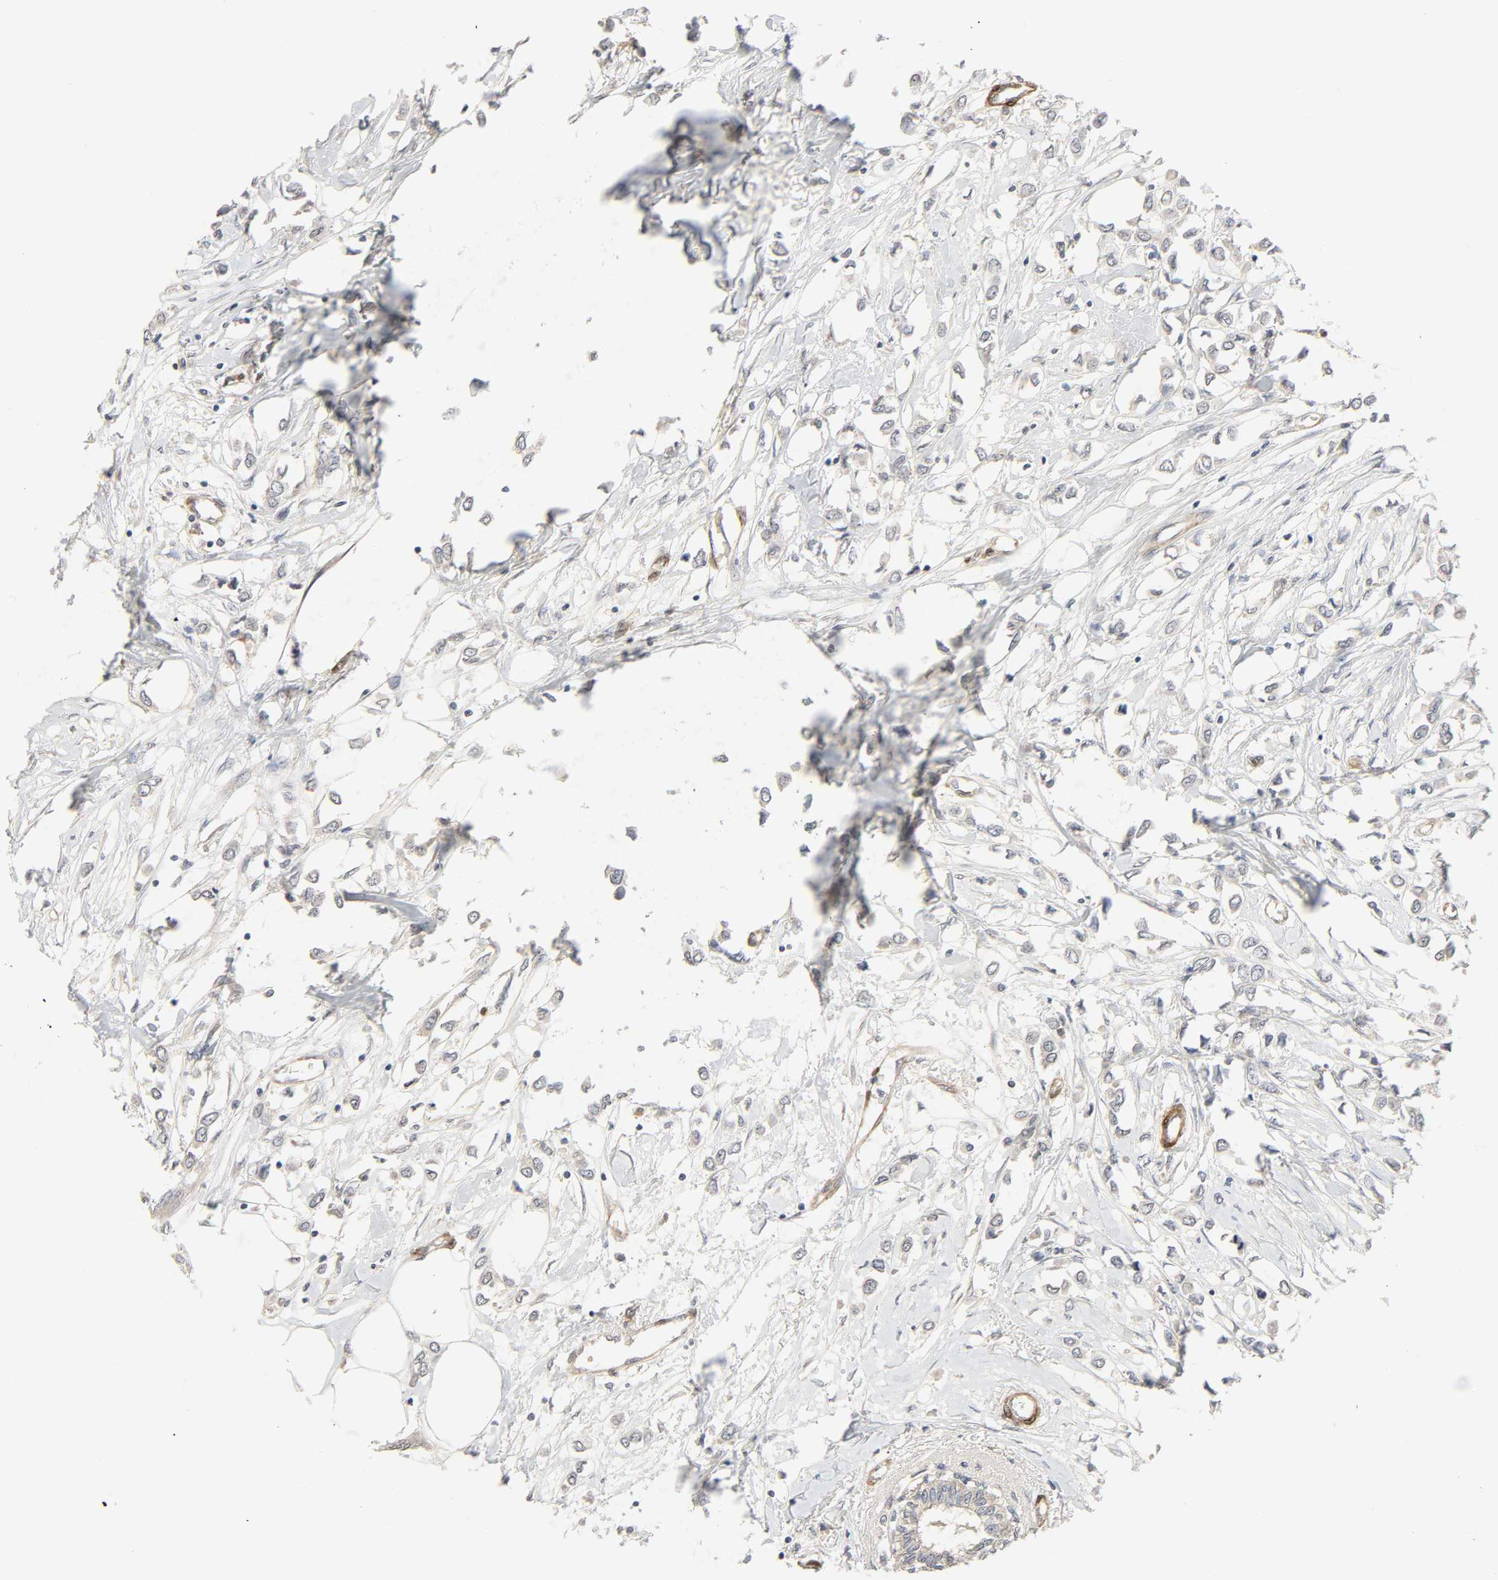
{"staining": {"intensity": "weak", "quantity": "<25%", "location": "cytoplasmic/membranous"}, "tissue": "breast cancer", "cell_type": "Tumor cells", "image_type": "cancer", "snomed": [{"axis": "morphology", "description": "Lobular carcinoma"}, {"axis": "topography", "description": "Breast"}], "caption": "Tumor cells show no significant positivity in breast cancer. Brightfield microscopy of IHC stained with DAB (3,3'-diaminobenzidine) (brown) and hematoxylin (blue), captured at high magnification.", "gene": "PTK2", "patient": {"sex": "female", "age": 51}}